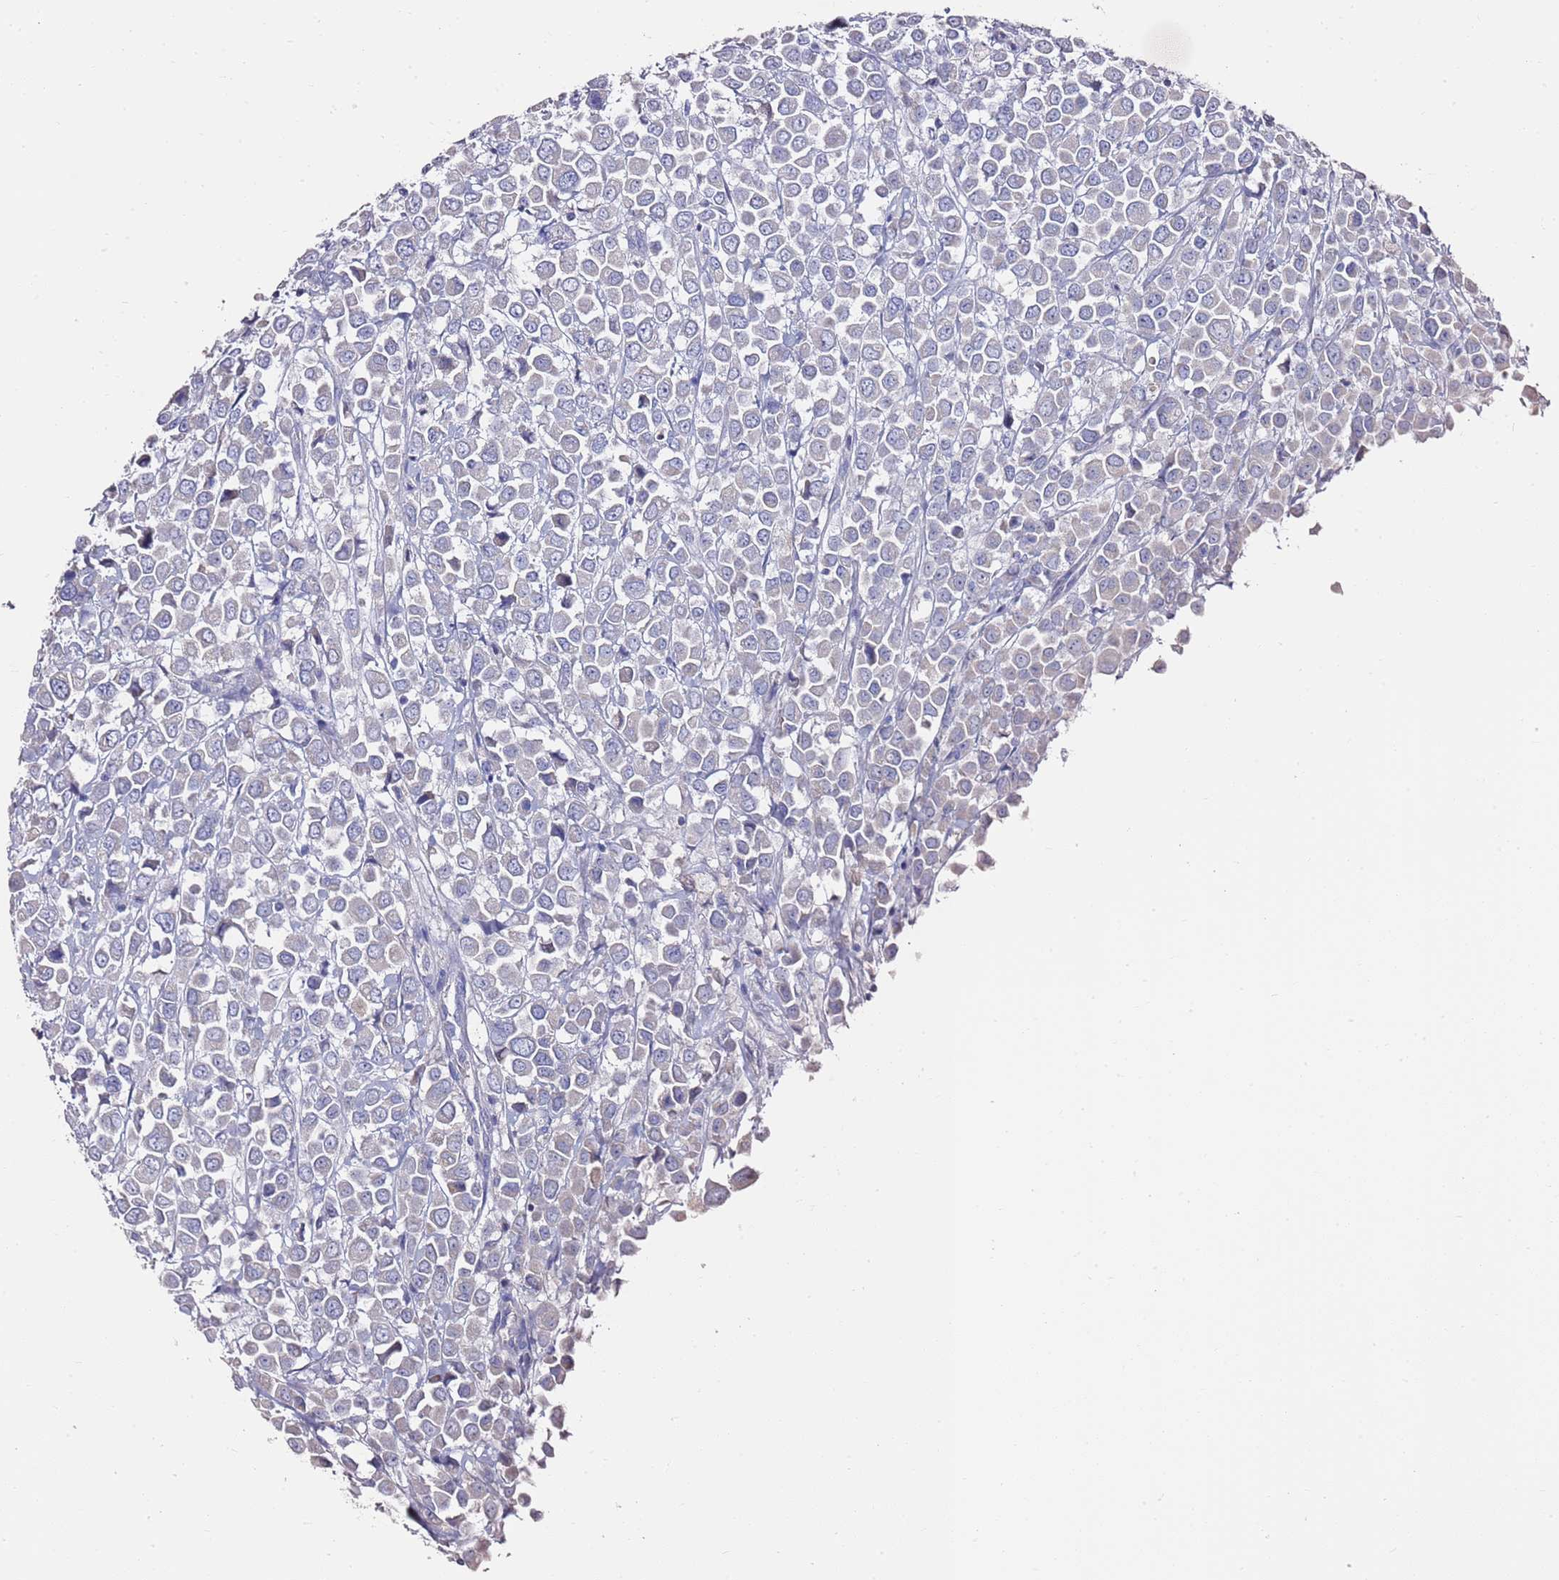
{"staining": {"intensity": "negative", "quantity": "none", "location": "none"}, "tissue": "breast cancer", "cell_type": "Tumor cells", "image_type": "cancer", "snomed": [{"axis": "morphology", "description": "Duct carcinoma"}, {"axis": "topography", "description": "Breast"}], "caption": "This is an immunohistochemistry micrograph of breast cancer (intraductal carcinoma). There is no expression in tumor cells.", "gene": "MYBPC3", "patient": {"sex": "female", "age": 61}}